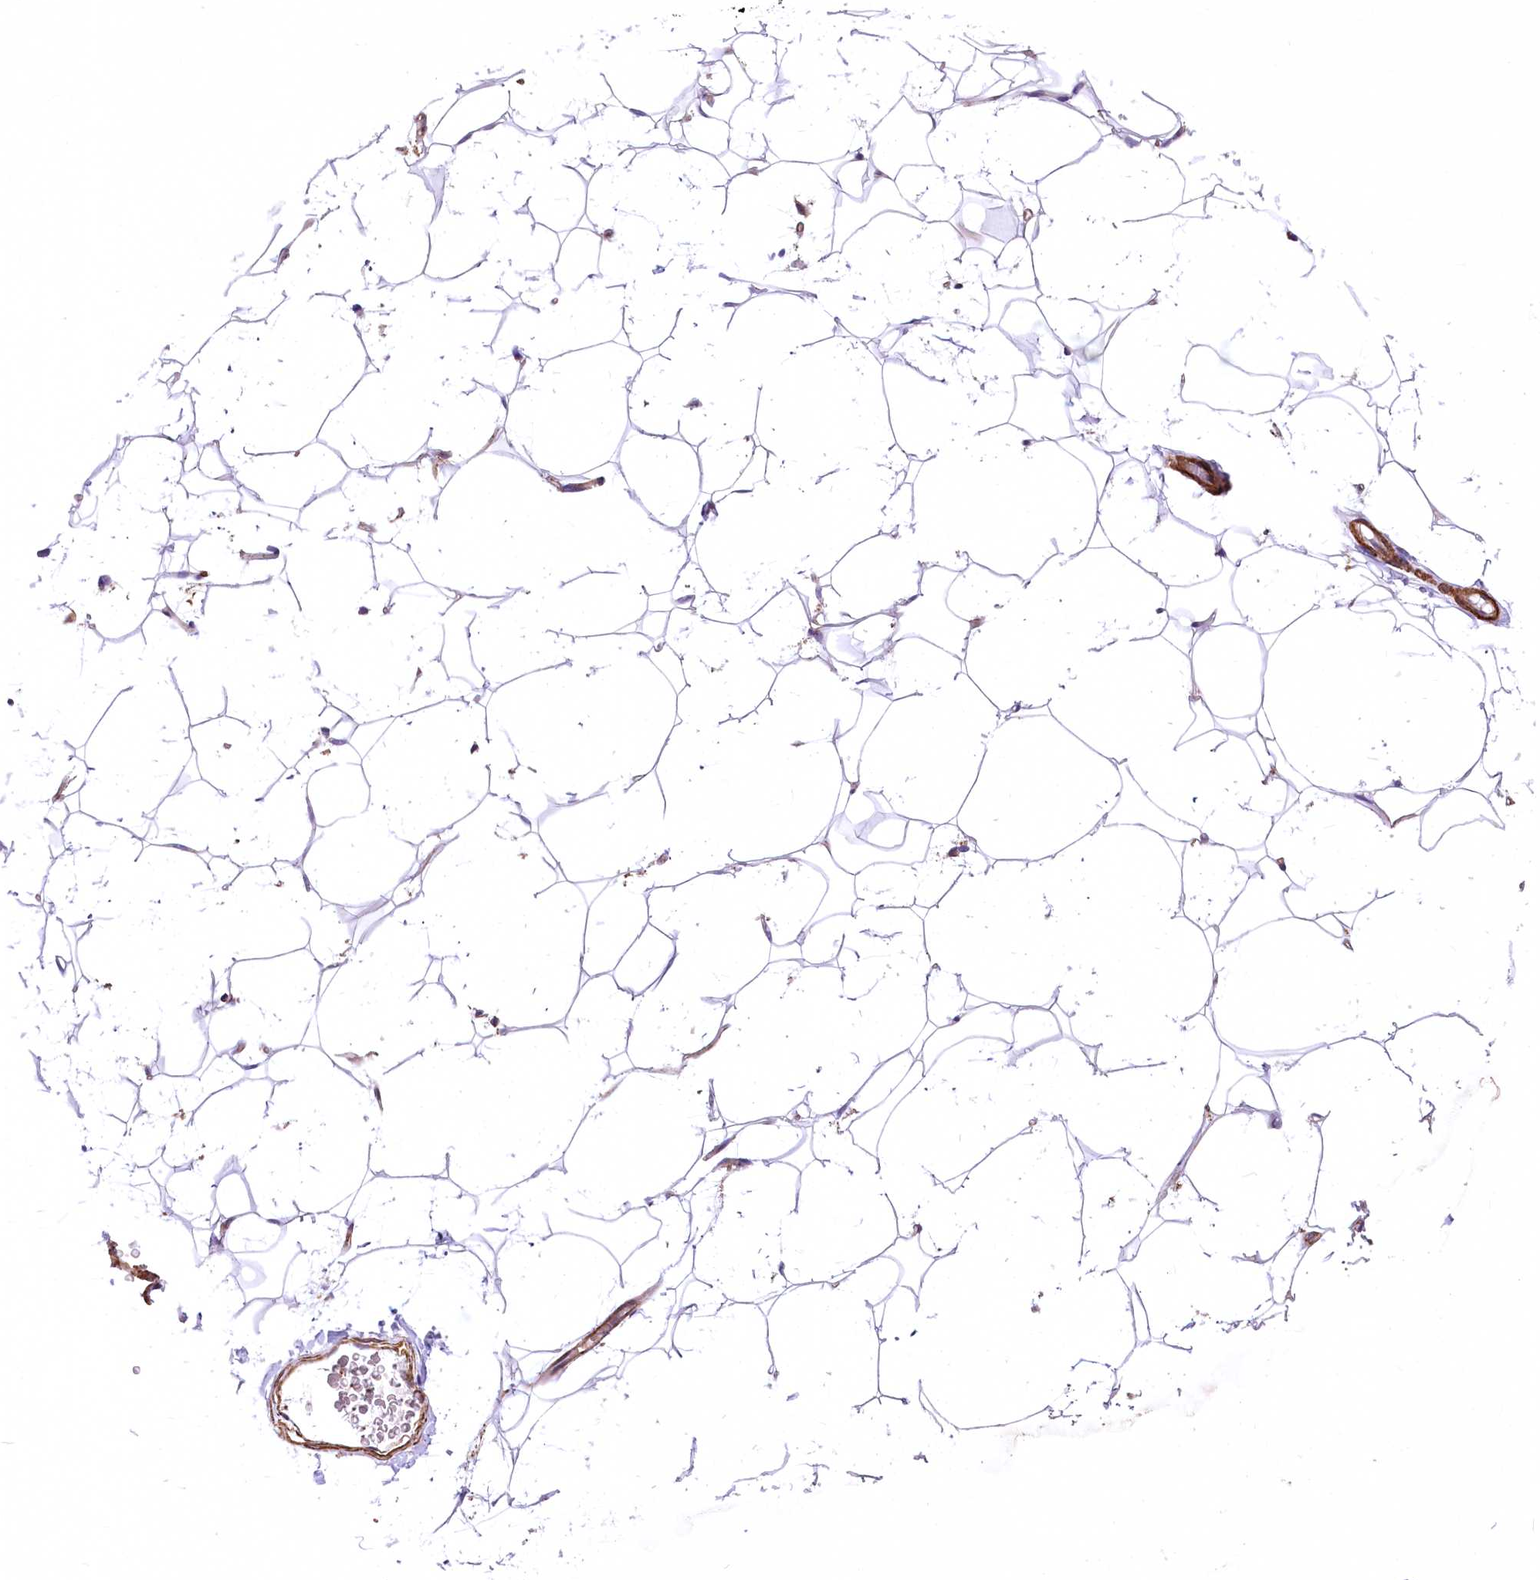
{"staining": {"intensity": "negative", "quantity": "none", "location": "none"}, "tissue": "adipose tissue", "cell_type": "Adipocytes", "image_type": "normal", "snomed": [{"axis": "morphology", "description": "Normal tissue, NOS"}, {"axis": "topography", "description": "Breast"}], "caption": "A micrograph of adipose tissue stained for a protein shows no brown staining in adipocytes.", "gene": "DPP3", "patient": {"sex": "female", "age": 26}}